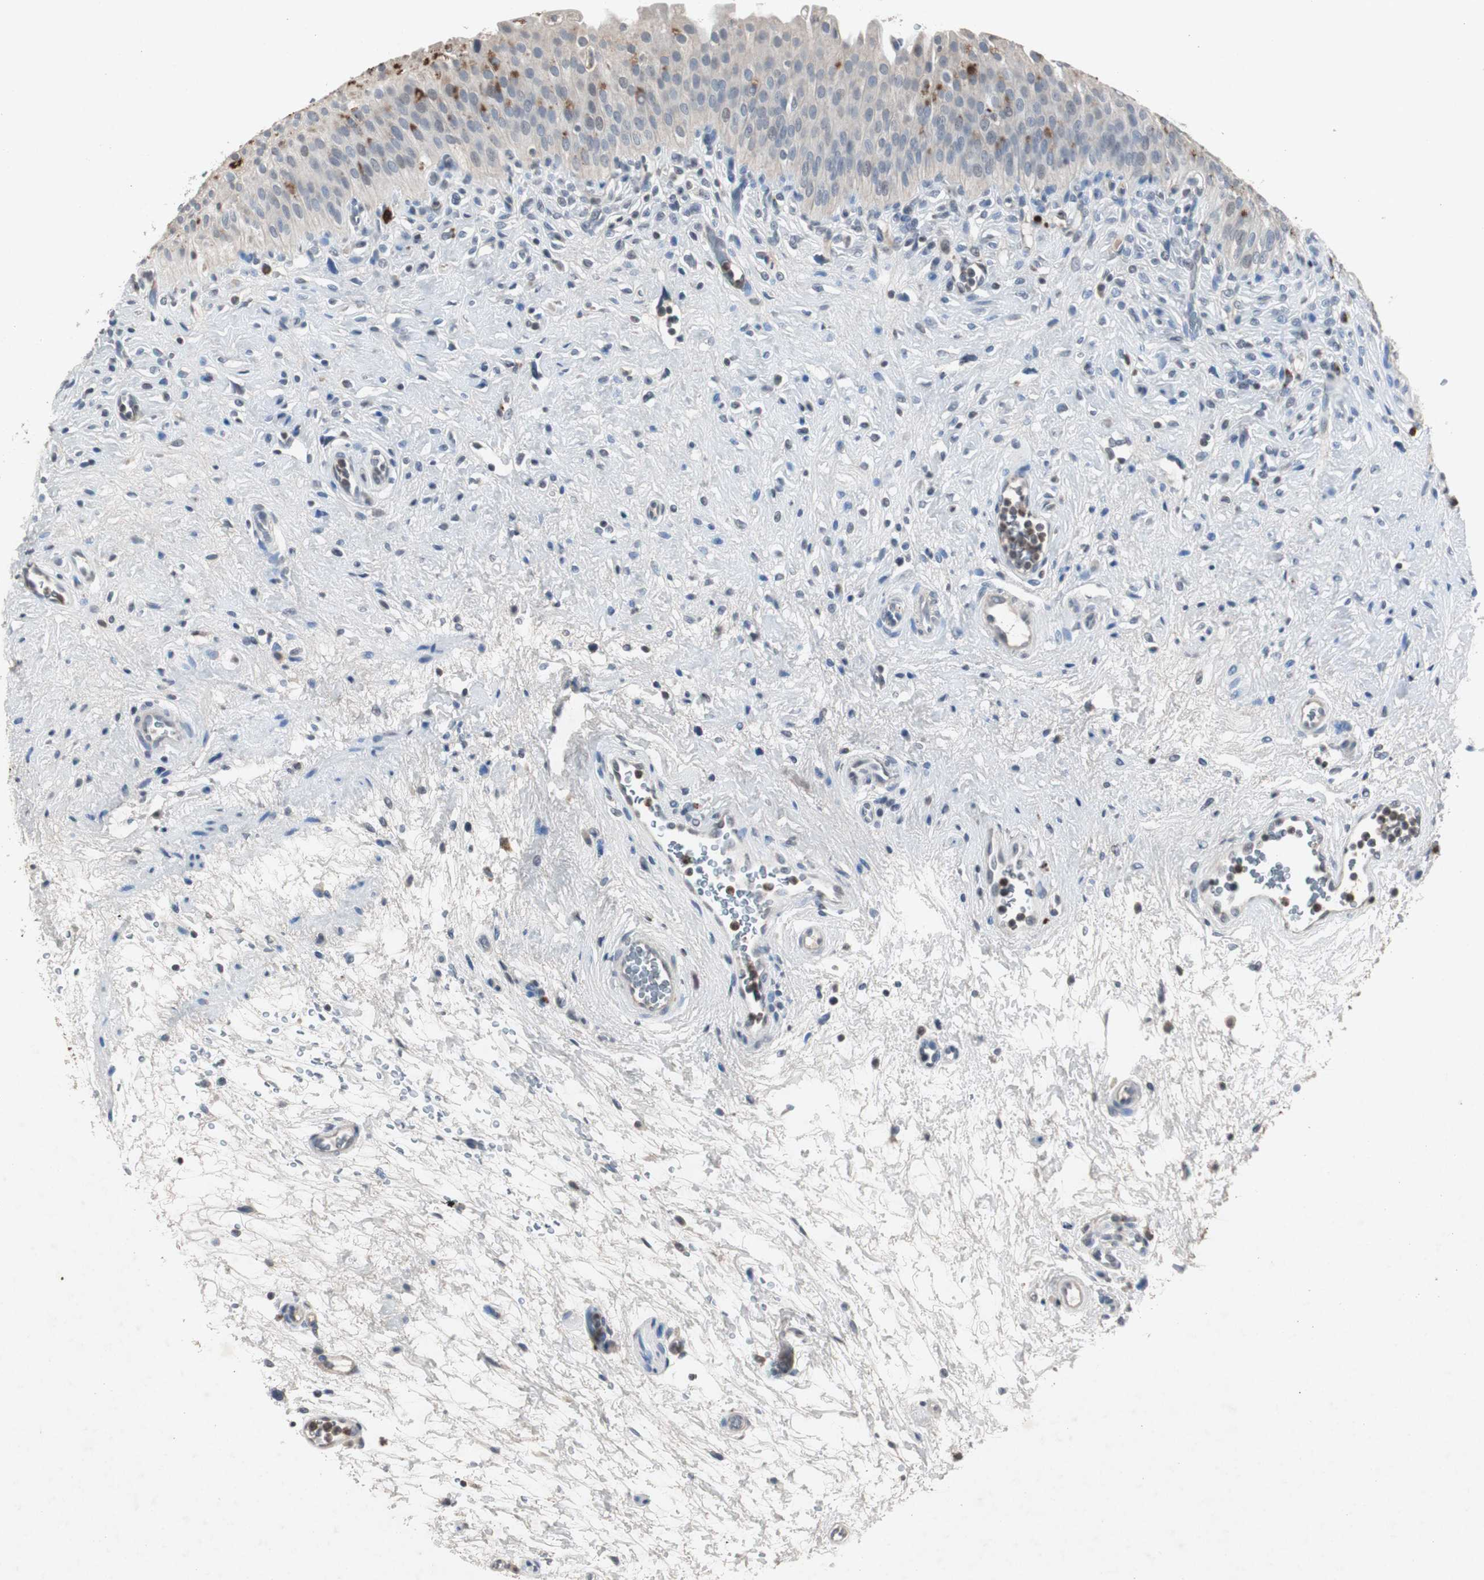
{"staining": {"intensity": "weak", "quantity": "25%-75%", "location": "cytoplasmic/membranous"}, "tissue": "urinary bladder", "cell_type": "Urothelial cells", "image_type": "normal", "snomed": [{"axis": "morphology", "description": "Normal tissue, NOS"}, {"axis": "morphology", "description": "Urothelial carcinoma, High grade"}, {"axis": "topography", "description": "Urinary bladder"}], "caption": "Immunohistochemical staining of benign urinary bladder displays weak cytoplasmic/membranous protein expression in about 25%-75% of urothelial cells.", "gene": "ADNP2", "patient": {"sex": "male", "age": 46}}